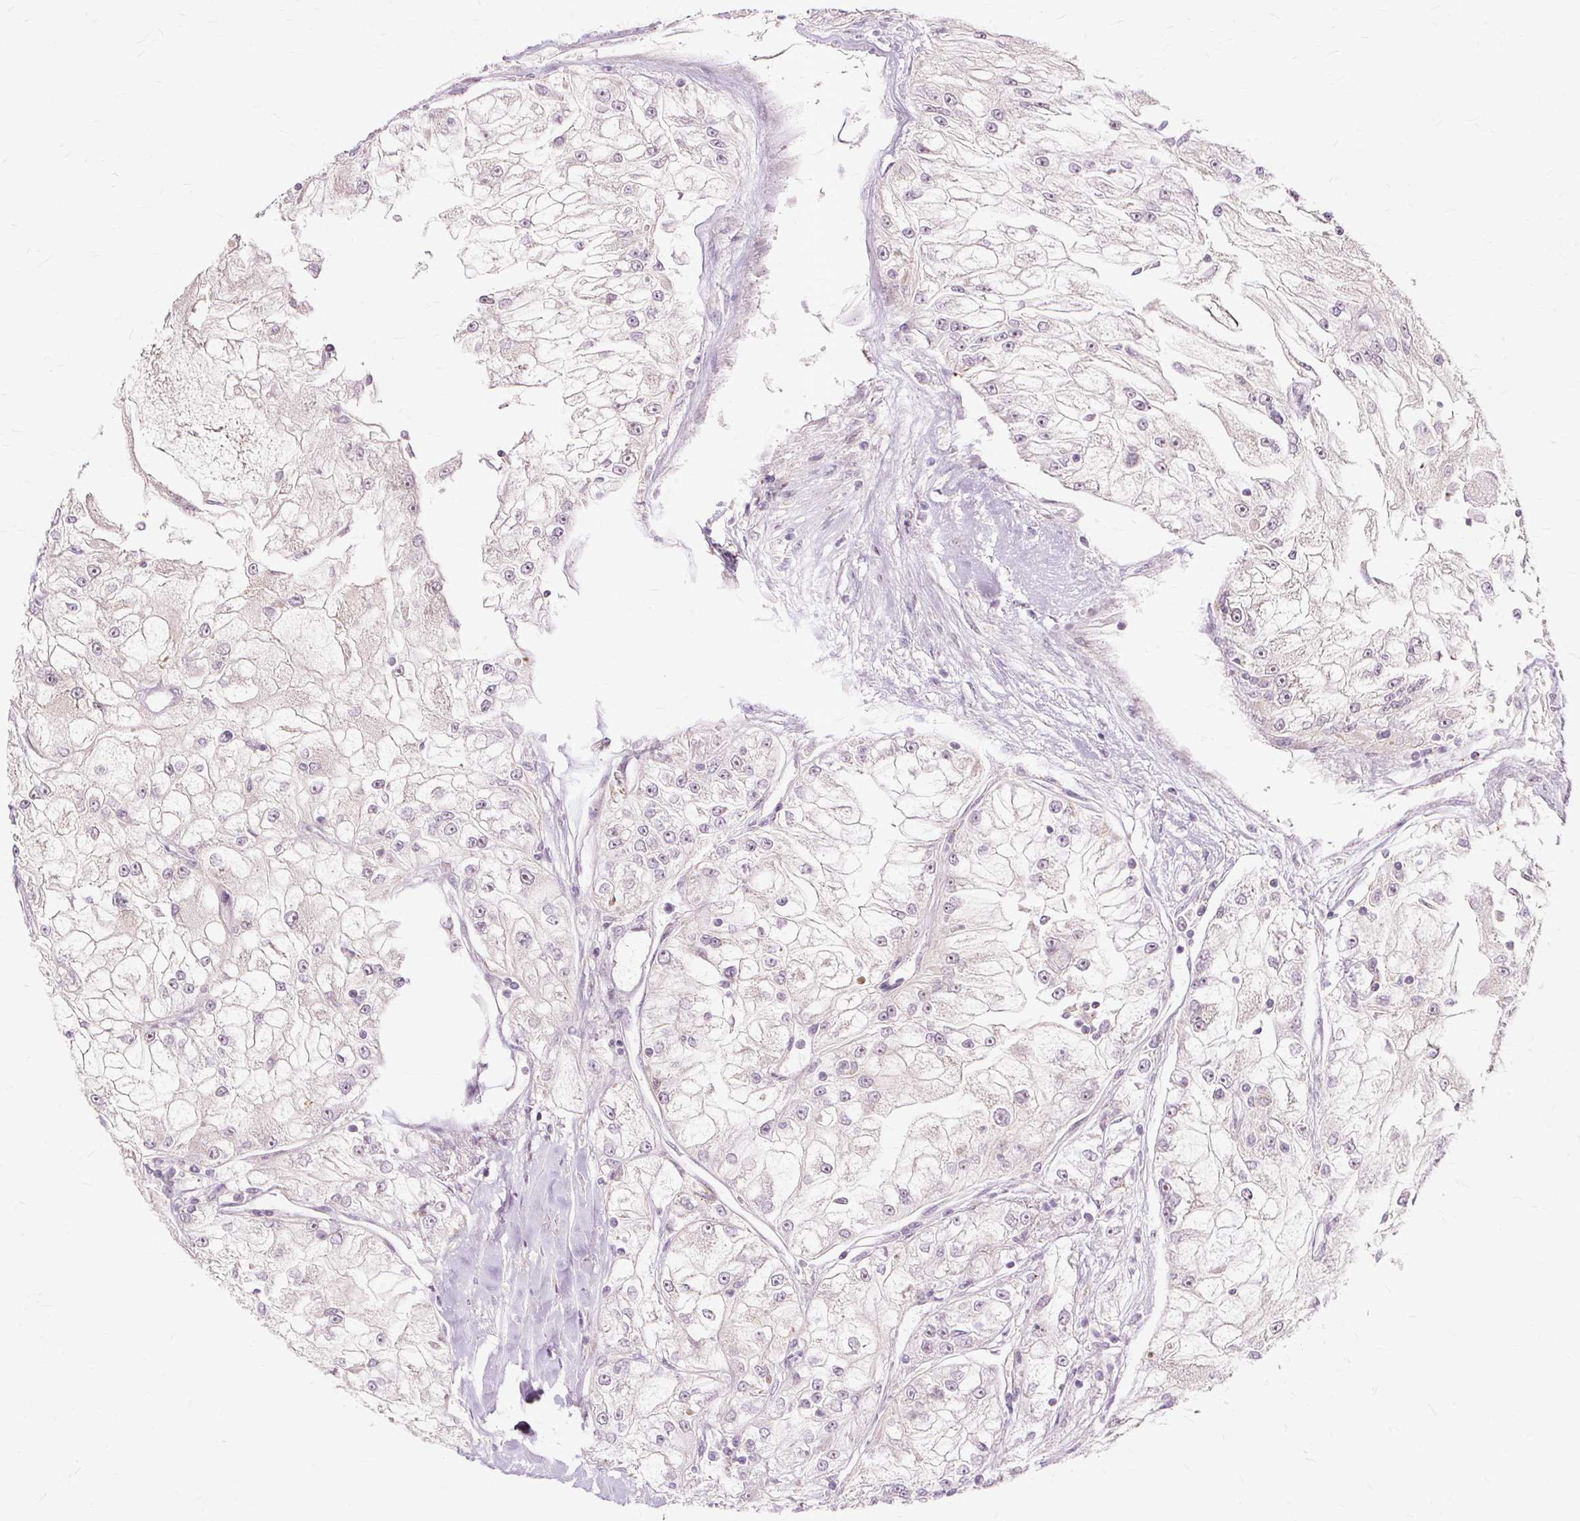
{"staining": {"intensity": "weak", "quantity": "<25%", "location": "nuclear"}, "tissue": "renal cancer", "cell_type": "Tumor cells", "image_type": "cancer", "snomed": [{"axis": "morphology", "description": "Adenocarcinoma, NOS"}, {"axis": "topography", "description": "Kidney"}], "caption": "Renal cancer was stained to show a protein in brown. There is no significant positivity in tumor cells. The staining was performed using DAB to visualize the protein expression in brown, while the nuclei were stained in blue with hematoxylin (Magnification: 20x).", "gene": "MMACHC", "patient": {"sex": "female", "age": 72}}